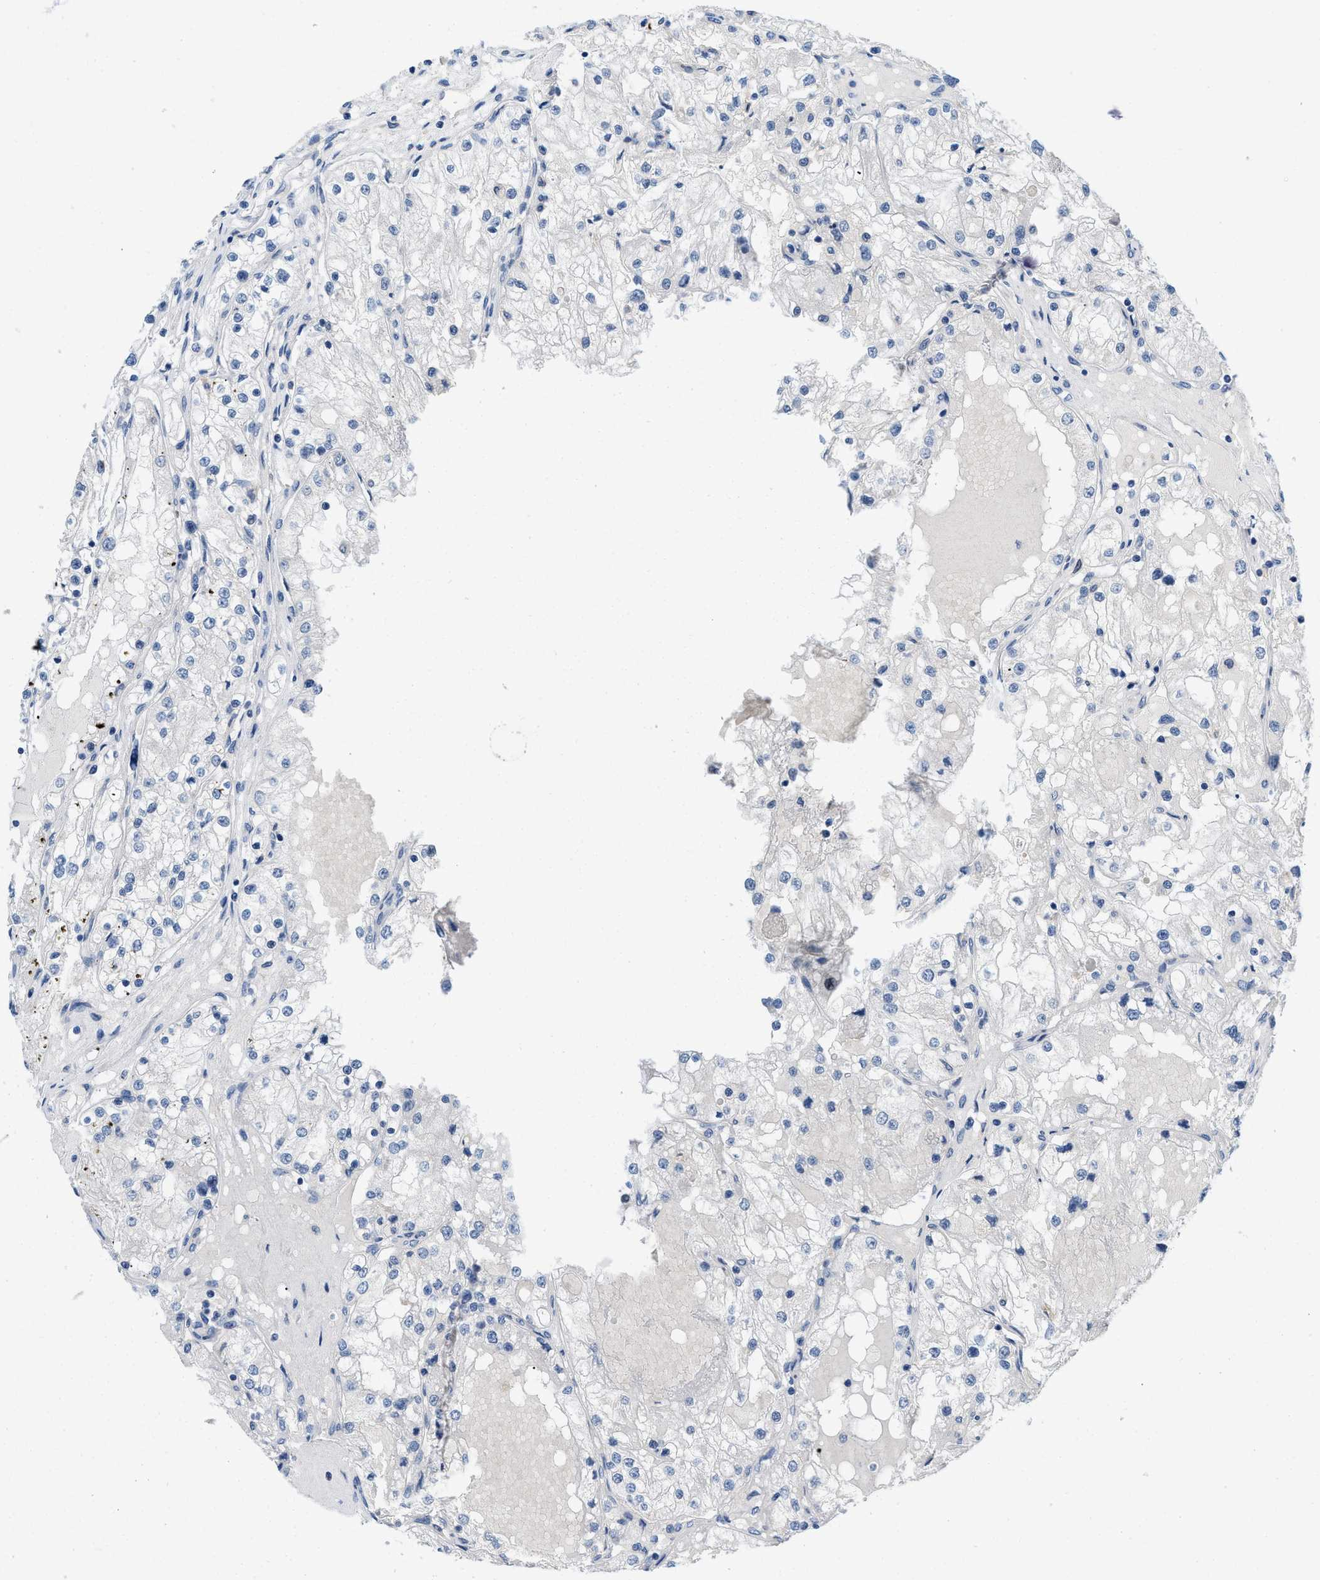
{"staining": {"intensity": "negative", "quantity": "none", "location": "none"}, "tissue": "renal cancer", "cell_type": "Tumor cells", "image_type": "cancer", "snomed": [{"axis": "morphology", "description": "Adenocarcinoma, NOS"}, {"axis": "topography", "description": "Kidney"}], "caption": "Immunohistochemical staining of human renal cancer shows no significant positivity in tumor cells.", "gene": "PYY", "patient": {"sex": "male", "age": 68}}